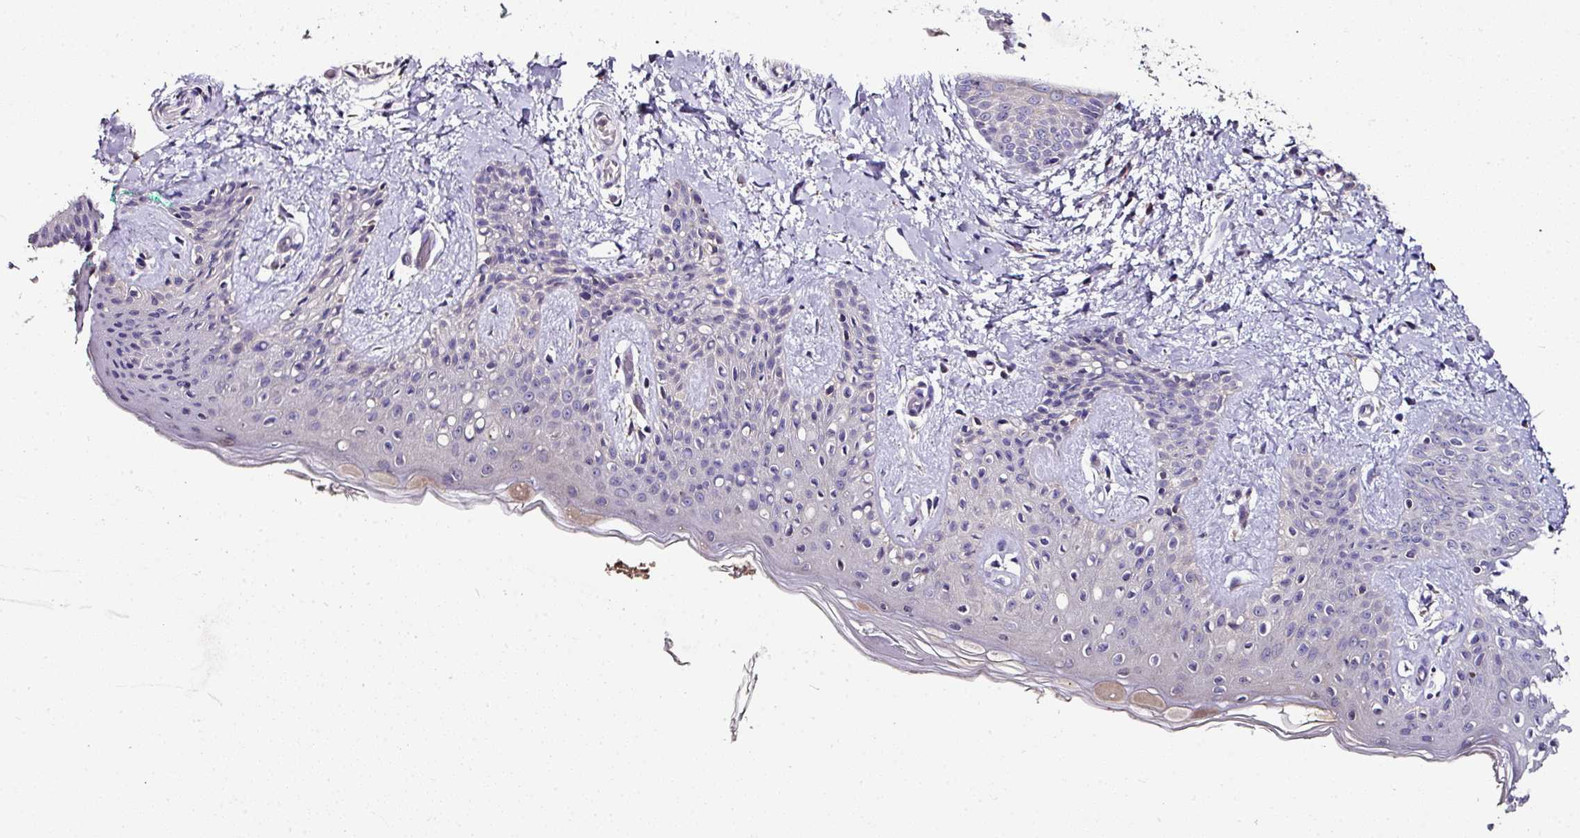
{"staining": {"intensity": "negative", "quantity": "none", "location": "none"}, "tissue": "skin", "cell_type": "Fibroblasts", "image_type": "normal", "snomed": [{"axis": "morphology", "description": "Normal tissue, NOS"}, {"axis": "topography", "description": "Skin"}], "caption": "This photomicrograph is of normal skin stained with immunohistochemistry to label a protein in brown with the nuclei are counter-stained blue. There is no positivity in fibroblasts.", "gene": "SKIC2", "patient": {"sex": "male", "age": 16}}